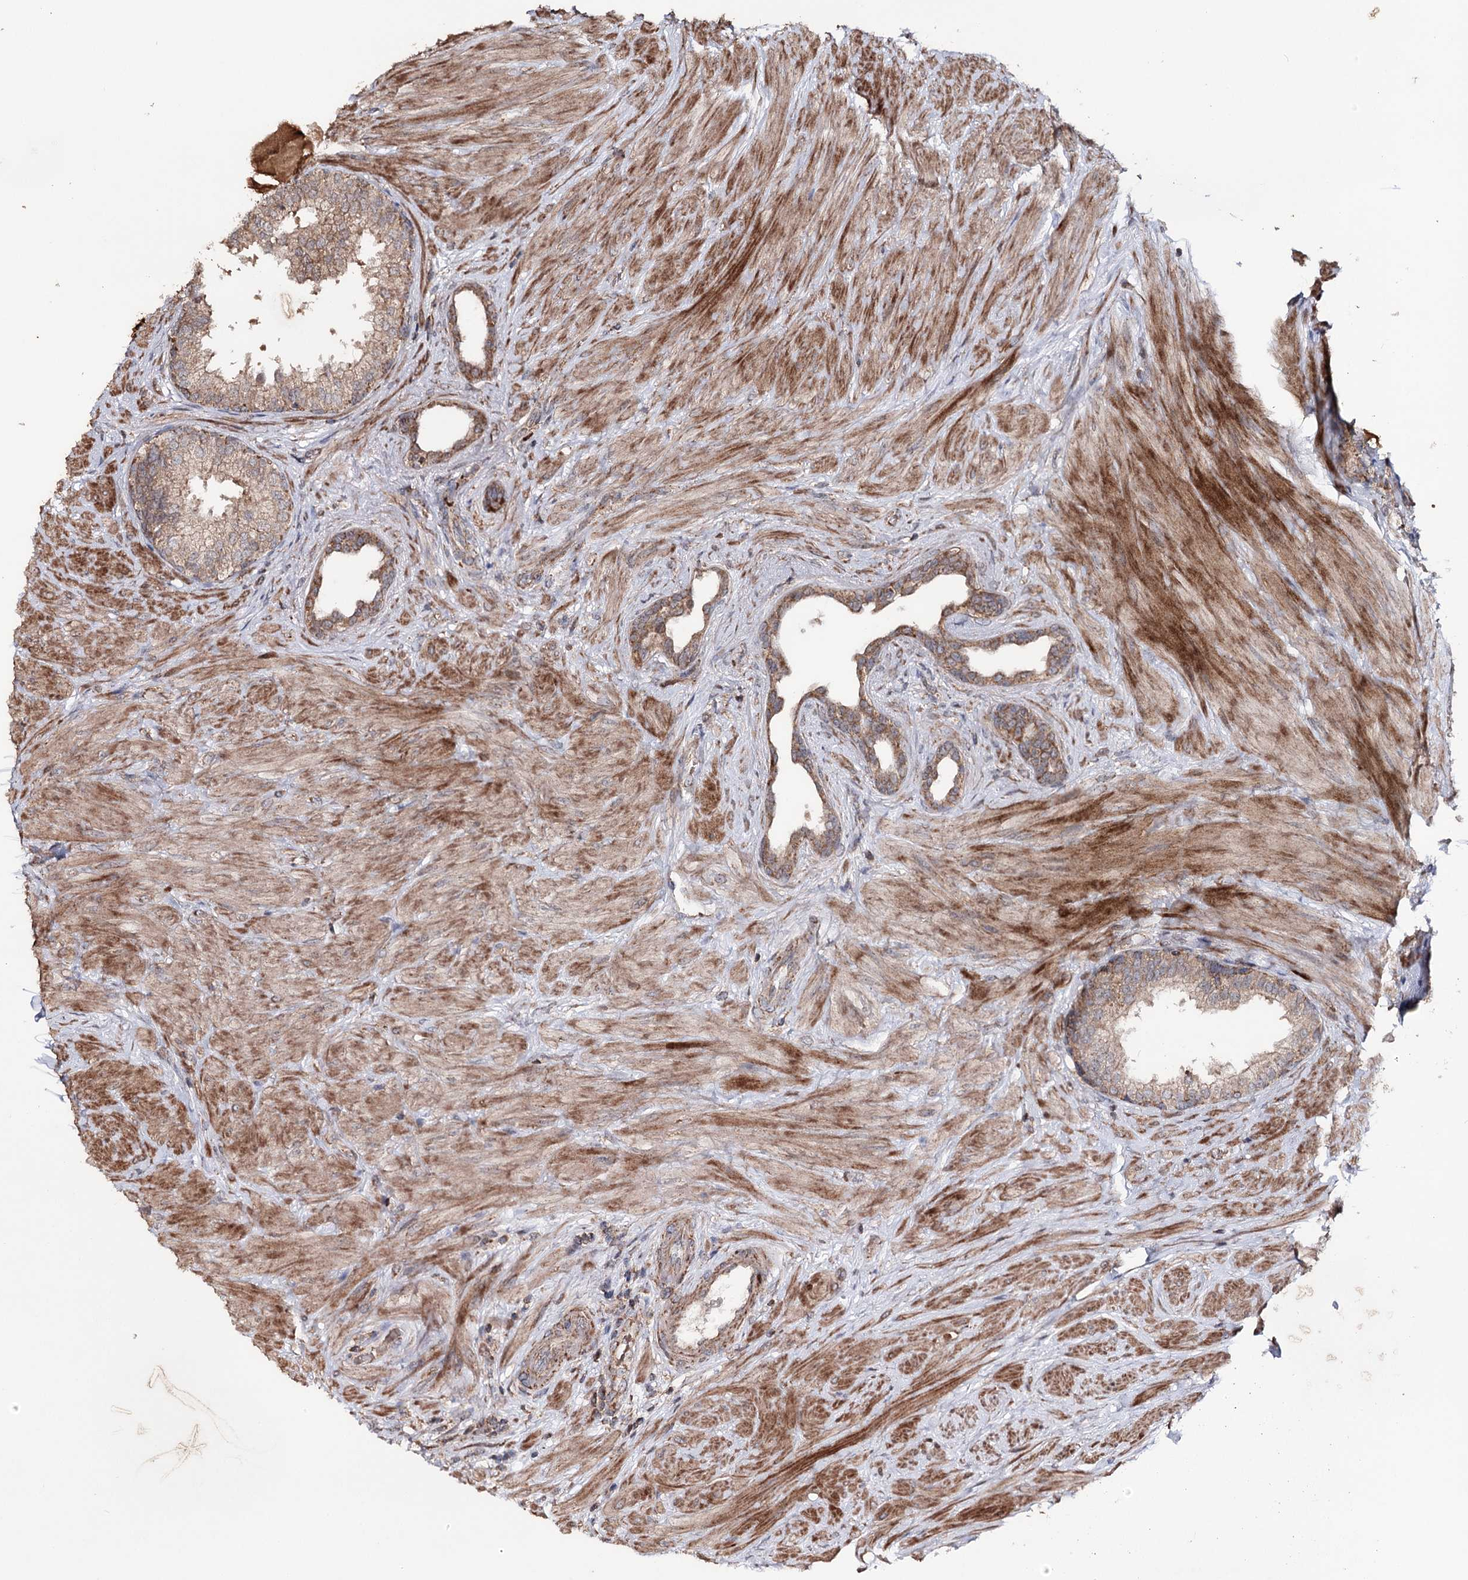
{"staining": {"intensity": "moderate", "quantity": ">75%", "location": "cytoplasmic/membranous"}, "tissue": "prostate", "cell_type": "Glandular cells", "image_type": "normal", "snomed": [{"axis": "morphology", "description": "Normal tissue, NOS"}, {"axis": "topography", "description": "Prostate"}], "caption": "Moderate cytoplasmic/membranous expression is present in about >75% of glandular cells in normal prostate. The staining was performed using DAB, with brown indicating positive protein expression. Nuclei are stained blue with hematoxylin.", "gene": "MINDY3", "patient": {"sex": "male", "age": 48}}